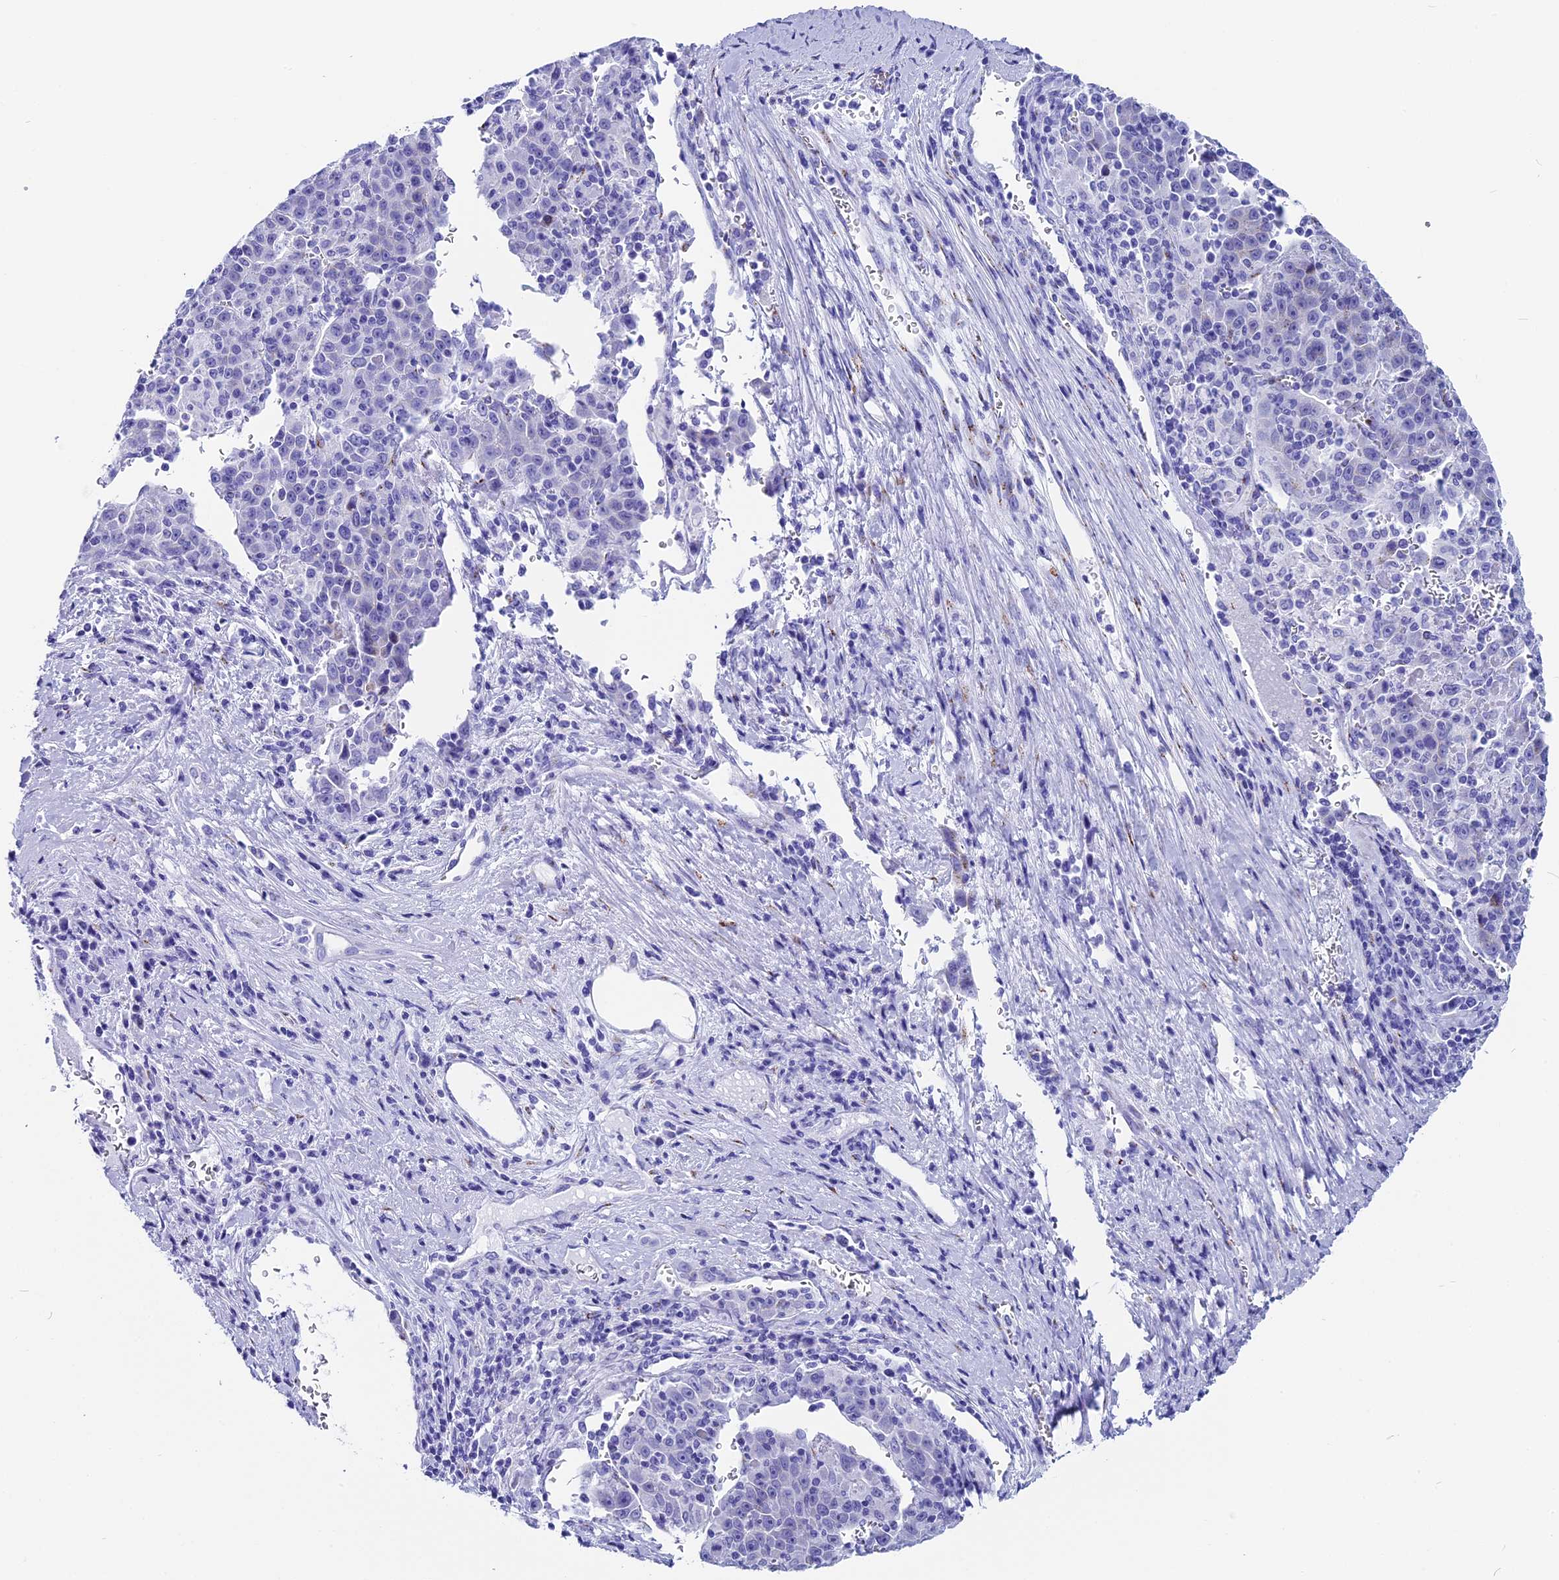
{"staining": {"intensity": "negative", "quantity": "none", "location": "none"}, "tissue": "liver cancer", "cell_type": "Tumor cells", "image_type": "cancer", "snomed": [{"axis": "morphology", "description": "Carcinoma, Hepatocellular, NOS"}, {"axis": "topography", "description": "Liver"}], "caption": "Photomicrograph shows no significant protein expression in tumor cells of liver hepatocellular carcinoma. (Stains: DAB immunohistochemistry with hematoxylin counter stain, Microscopy: brightfield microscopy at high magnification).", "gene": "AP3B2", "patient": {"sex": "female", "age": 53}}